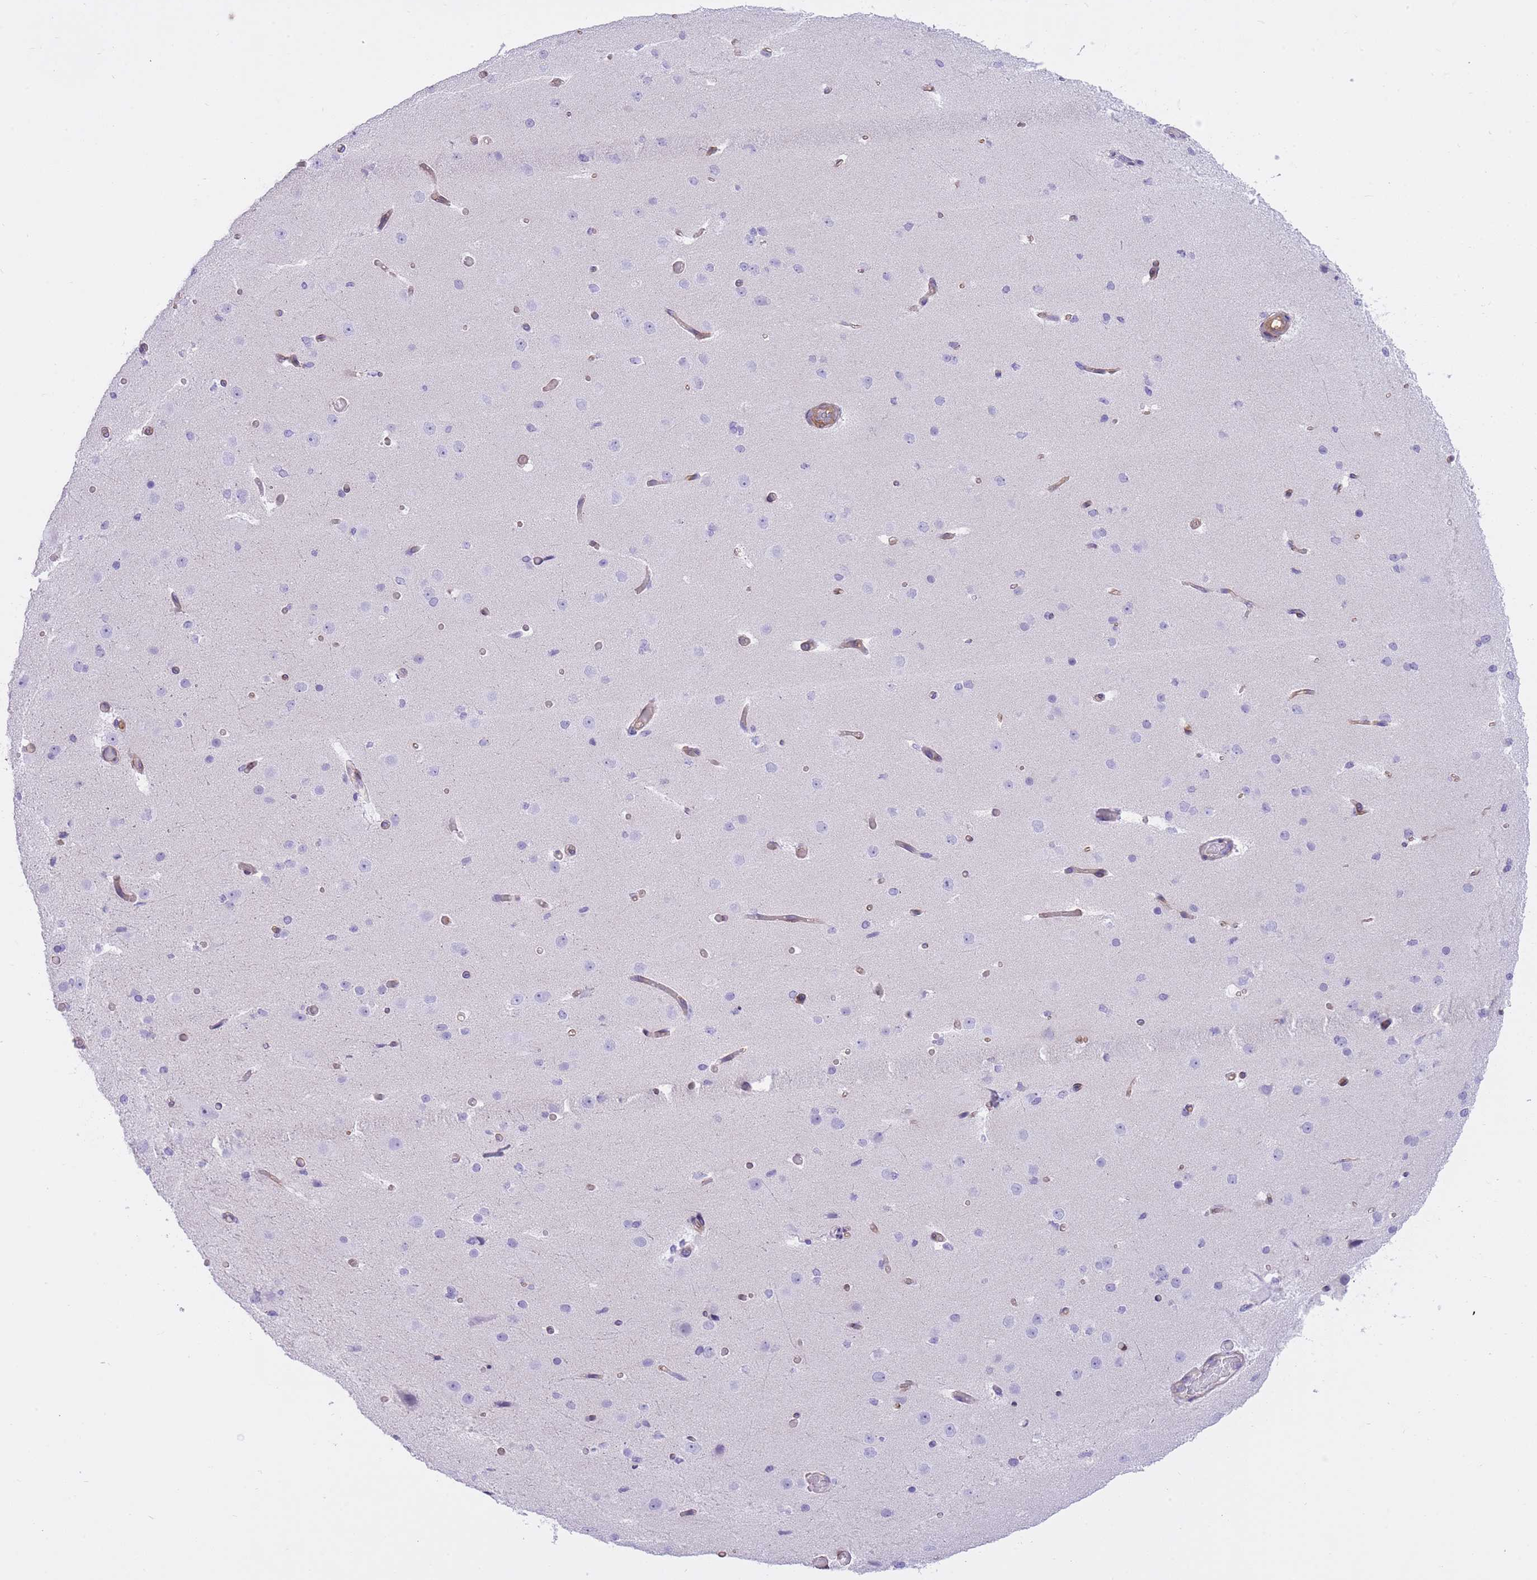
{"staining": {"intensity": "negative", "quantity": "none", "location": "none"}, "tissue": "cerebral cortex", "cell_type": "Endothelial cells", "image_type": "normal", "snomed": [{"axis": "morphology", "description": "Normal tissue, NOS"}, {"axis": "morphology", "description": "Inflammation, NOS"}, {"axis": "topography", "description": "Cerebral cortex"}], "caption": "IHC of benign human cerebral cortex exhibits no expression in endothelial cells.", "gene": "OR11H12", "patient": {"sex": "male", "age": 6}}